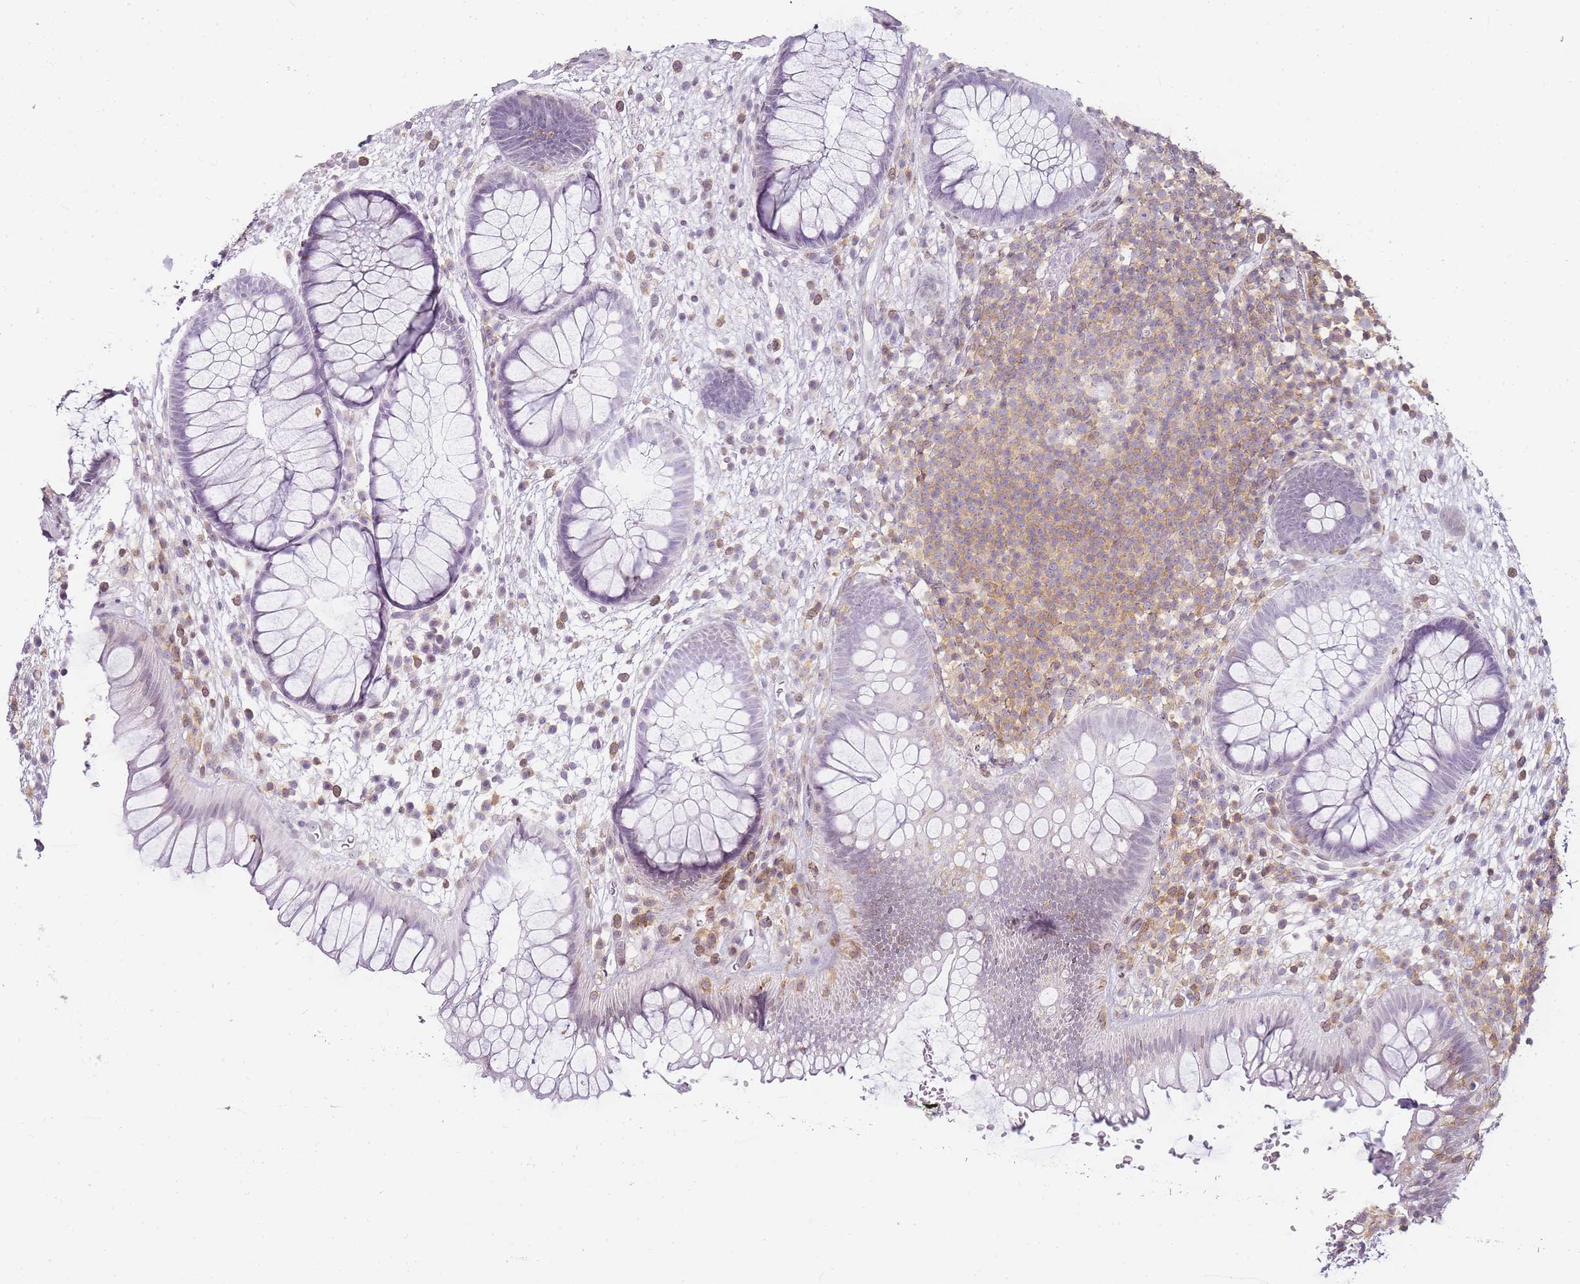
{"staining": {"intensity": "negative", "quantity": "none", "location": "none"}, "tissue": "rectum", "cell_type": "Glandular cells", "image_type": "normal", "snomed": [{"axis": "morphology", "description": "Normal tissue, NOS"}, {"axis": "topography", "description": "Rectum"}], "caption": "High magnification brightfield microscopy of normal rectum stained with DAB (3,3'-diaminobenzidine) (brown) and counterstained with hematoxylin (blue): glandular cells show no significant expression.", "gene": "JAKMIP1", "patient": {"sex": "male", "age": 51}}